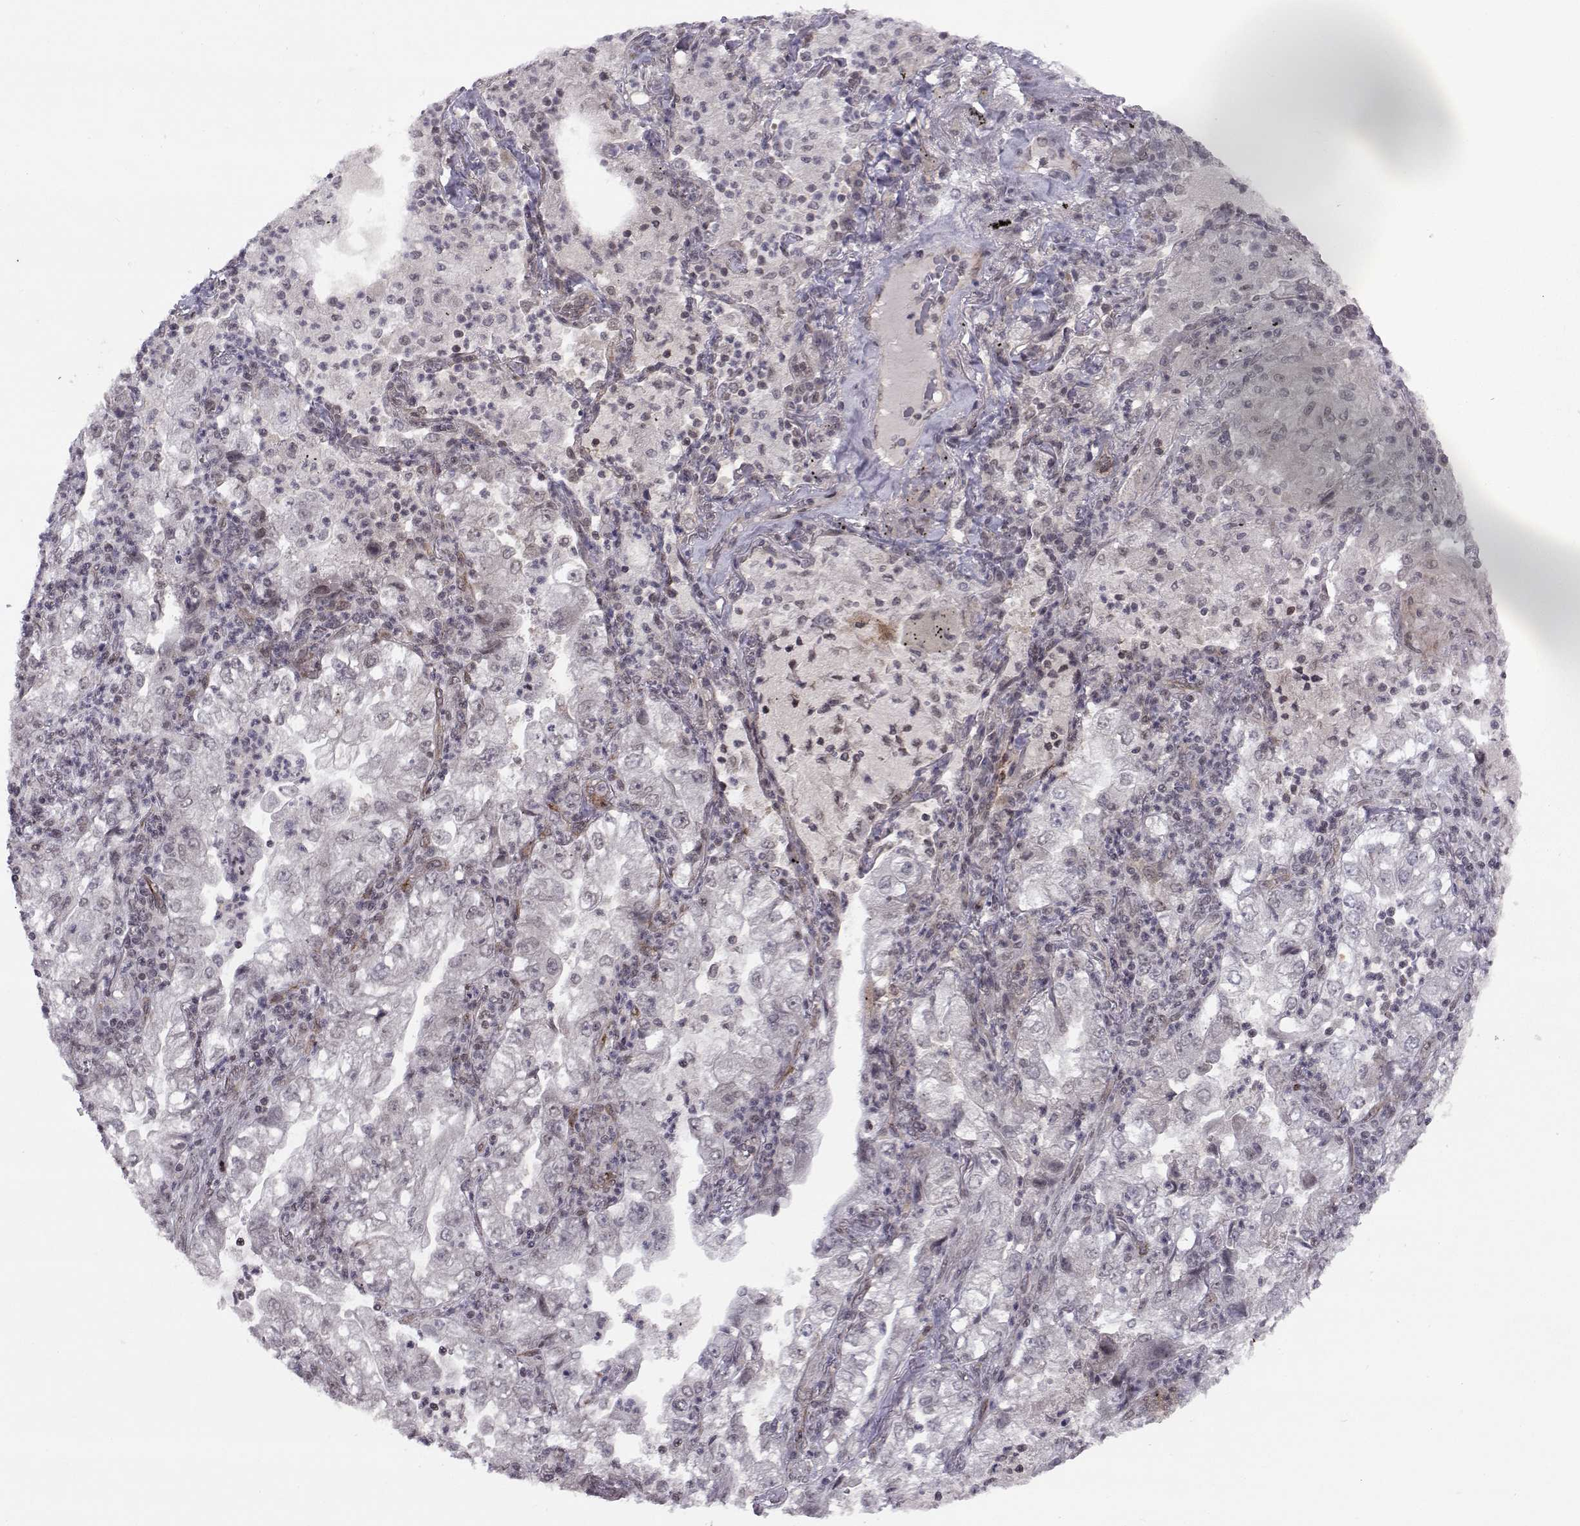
{"staining": {"intensity": "negative", "quantity": "none", "location": "none"}, "tissue": "lung cancer", "cell_type": "Tumor cells", "image_type": "cancer", "snomed": [{"axis": "morphology", "description": "Adenocarcinoma, NOS"}, {"axis": "topography", "description": "Lung"}], "caption": "A photomicrograph of lung cancer (adenocarcinoma) stained for a protein exhibits no brown staining in tumor cells. Brightfield microscopy of IHC stained with DAB (3,3'-diaminobenzidine) (brown) and hematoxylin (blue), captured at high magnification.", "gene": "KIF13B", "patient": {"sex": "female", "age": 73}}